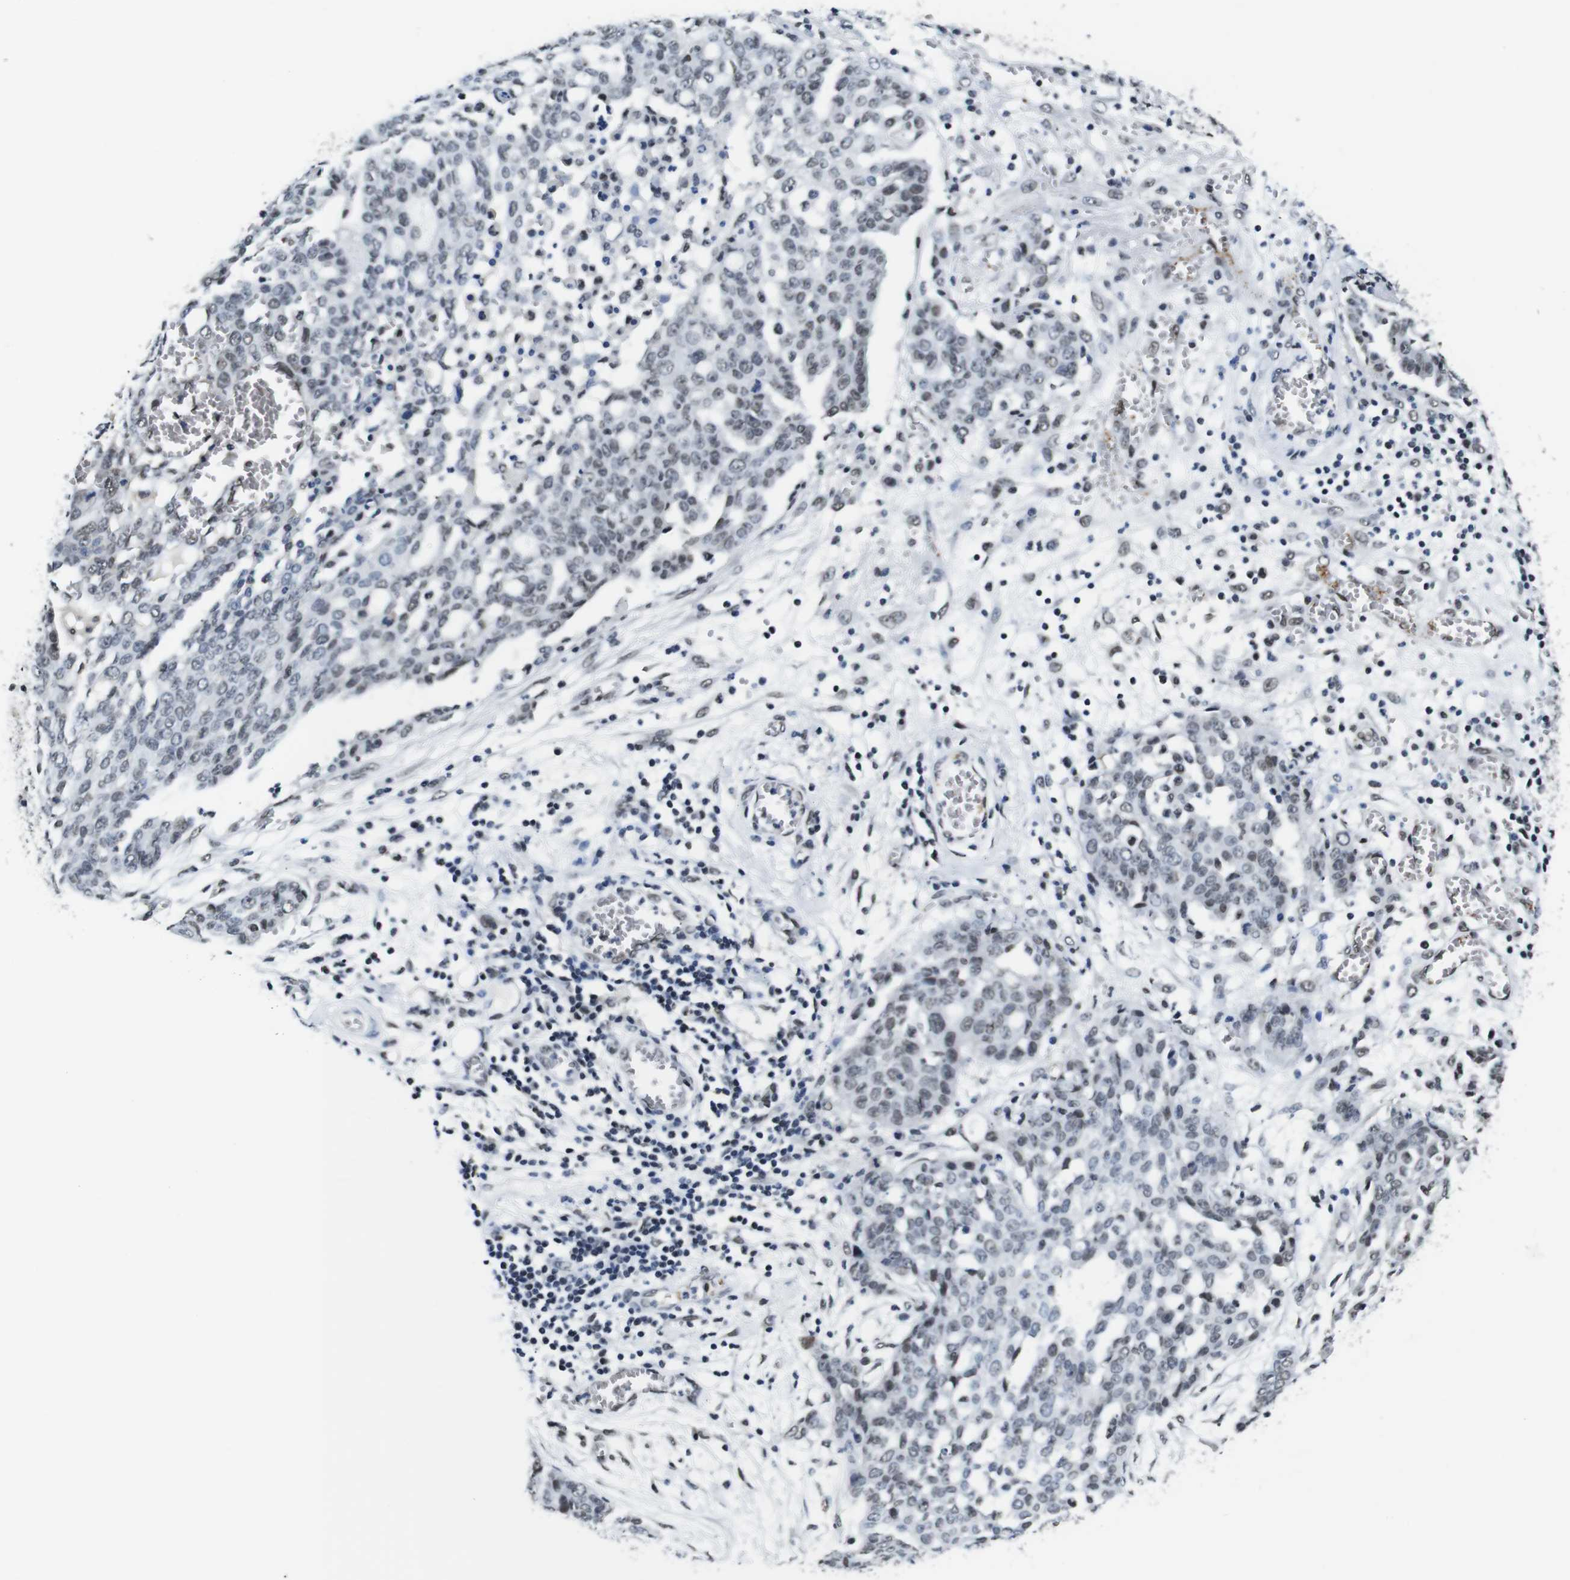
{"staining": {"intensity": "weak", "quantity": "25%-75%", "location": "nuclear"}, "tissue": "ovarian cancer", "cell_type": "Tumor cells", "image_type": "cancer", "snomed": [{"axis": "morphology", "description": "Cystadenocarcinoma, serous, NOS"}, {"axis": "topography", "description": "Soft tissue"}, {"axis": "topography", "description": "Ovary"}], "caption": "Protein analysis of ovarian serous cystadenocarcinoma tissue reveals weak nuclear staining in about 25%-75% of tumor cells.", "gene": "ILDR2", "patient": {"sex": "female", "age": 57}}